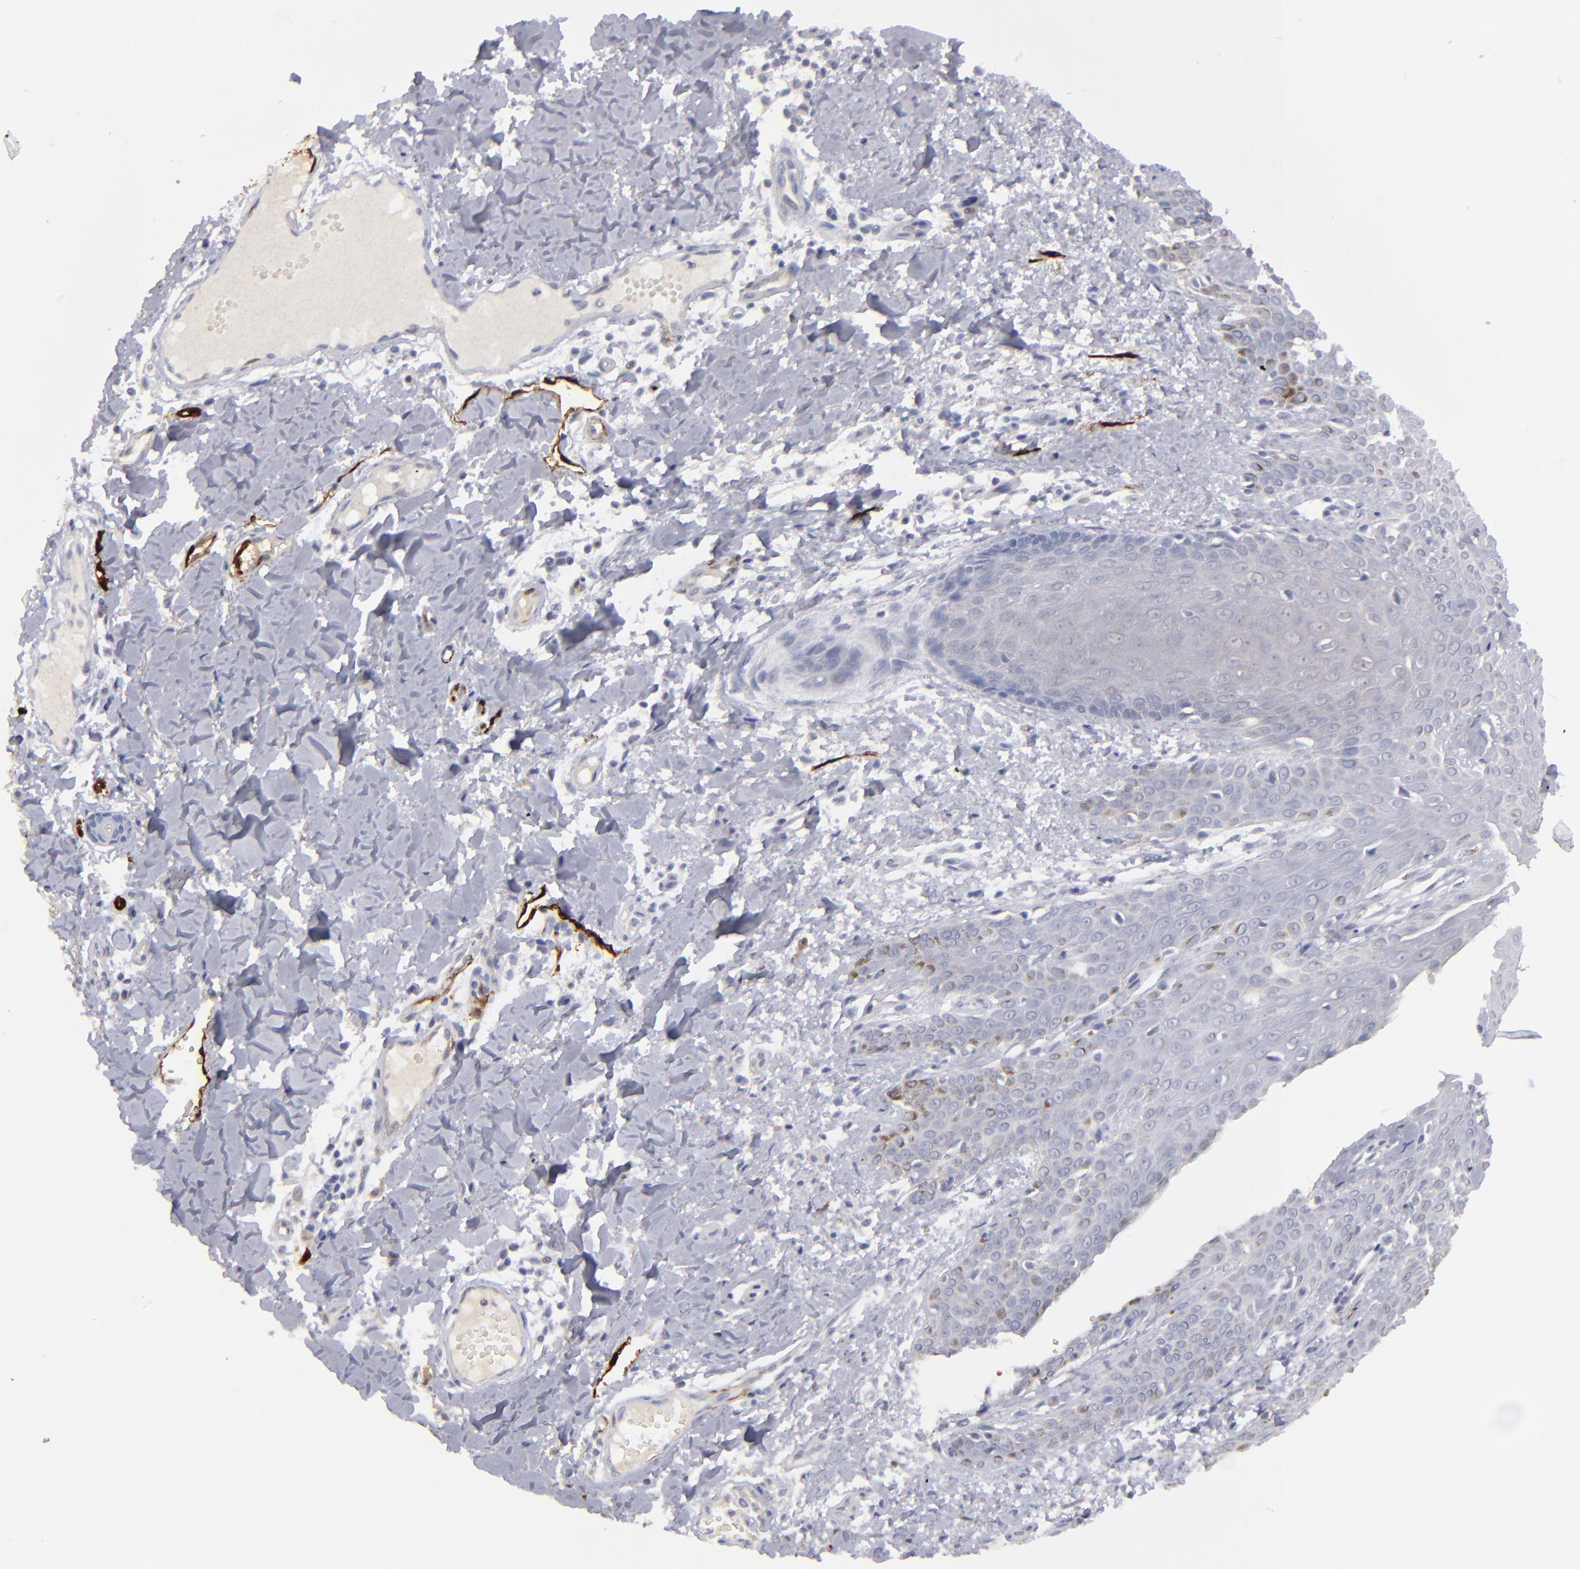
{"staining": {"intensity": "negative", "quantity": "none", "location": "none"}, "tissue": "skin cancer", "cell_type": "Tumor cells", "image_type": "cancer", "snomed": [{"axis": "morphology", "description": "Basal cell carcinoma"}, {"axis": "topography", "description": "Skin"}], "caption": "Photomicrograph shows no significant protein staining in tumor cells of skin cancer (basal cell carcinoma).", "gene": "FABP4", "patient": {"sex": "male", "age": 67}}